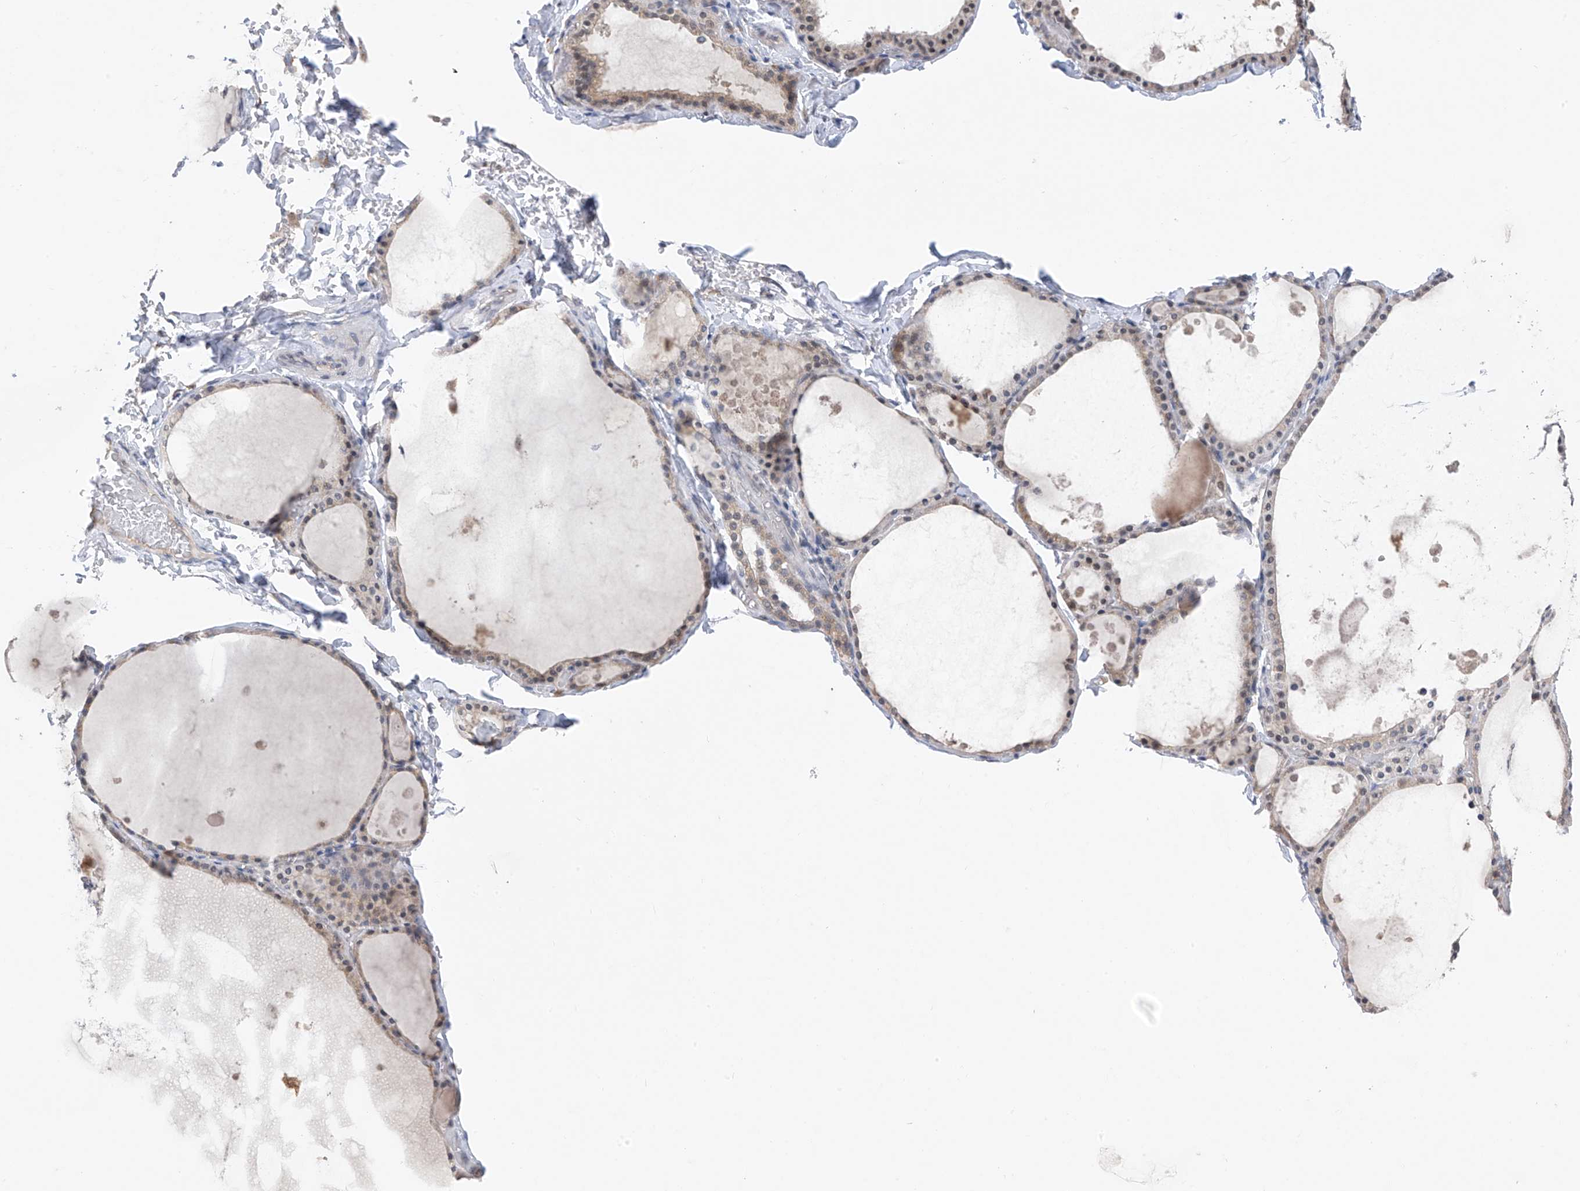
{"staining": {"intensity": "weak", "quantity": "<25%", "location": "cytoplasmic/membranous"}, "tissue": "thyroid gland", "cell_type": "Glandular cells", "image_type": "normal", "snomed": [{"axis": "morphology", "description": "Normal tissue, NOS"}, {"axis": "topography", "description": "Thyroid gland"}], "caption": "IHC of unremarkable thyroid gland shows no expression in glandular cells.", "gene": "CYP4V2", "patient": {"sex": "male", "age": 56}}